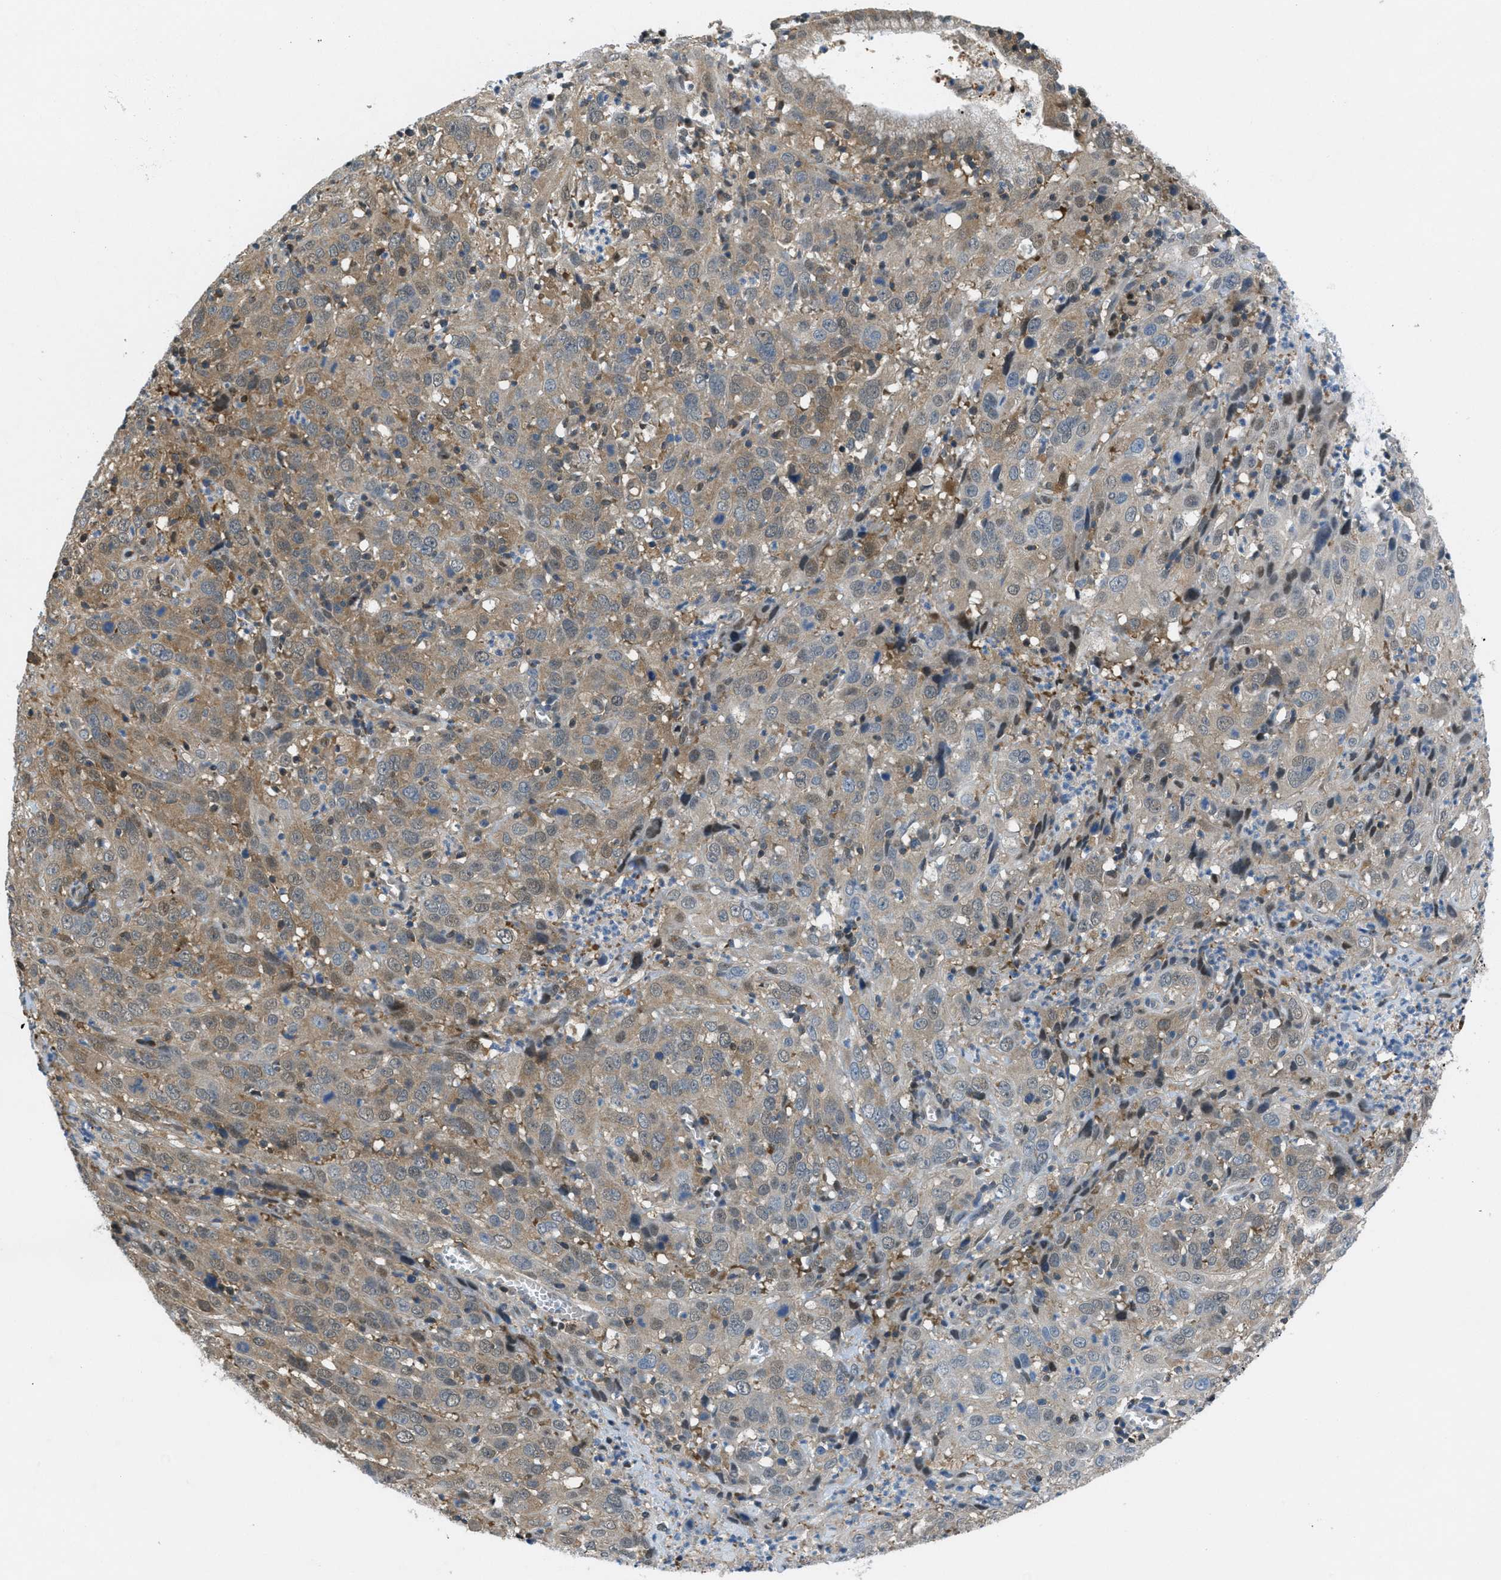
{"staining": {"intensity": "moderate", "quantity": ">75%", "location": "cytoplasmic/membranous"}, "tissue": "cervical cancer", "cell_type": "Tumor cells", "image_type": "cancer", "snomed": [{"axis": "morphology", "description": "Squamous cell carcinoma, NOS"}, {"axis": "topography", "description": "Cervix"}], "caption": "Tumor cells demonstrate medium levels of moderate cytoplasmic/membranous expression in approximately >75% of cells in human cervical cancer.", "gene": "PIP5K1C", "patient": {"sex": "female", "age": 32}}